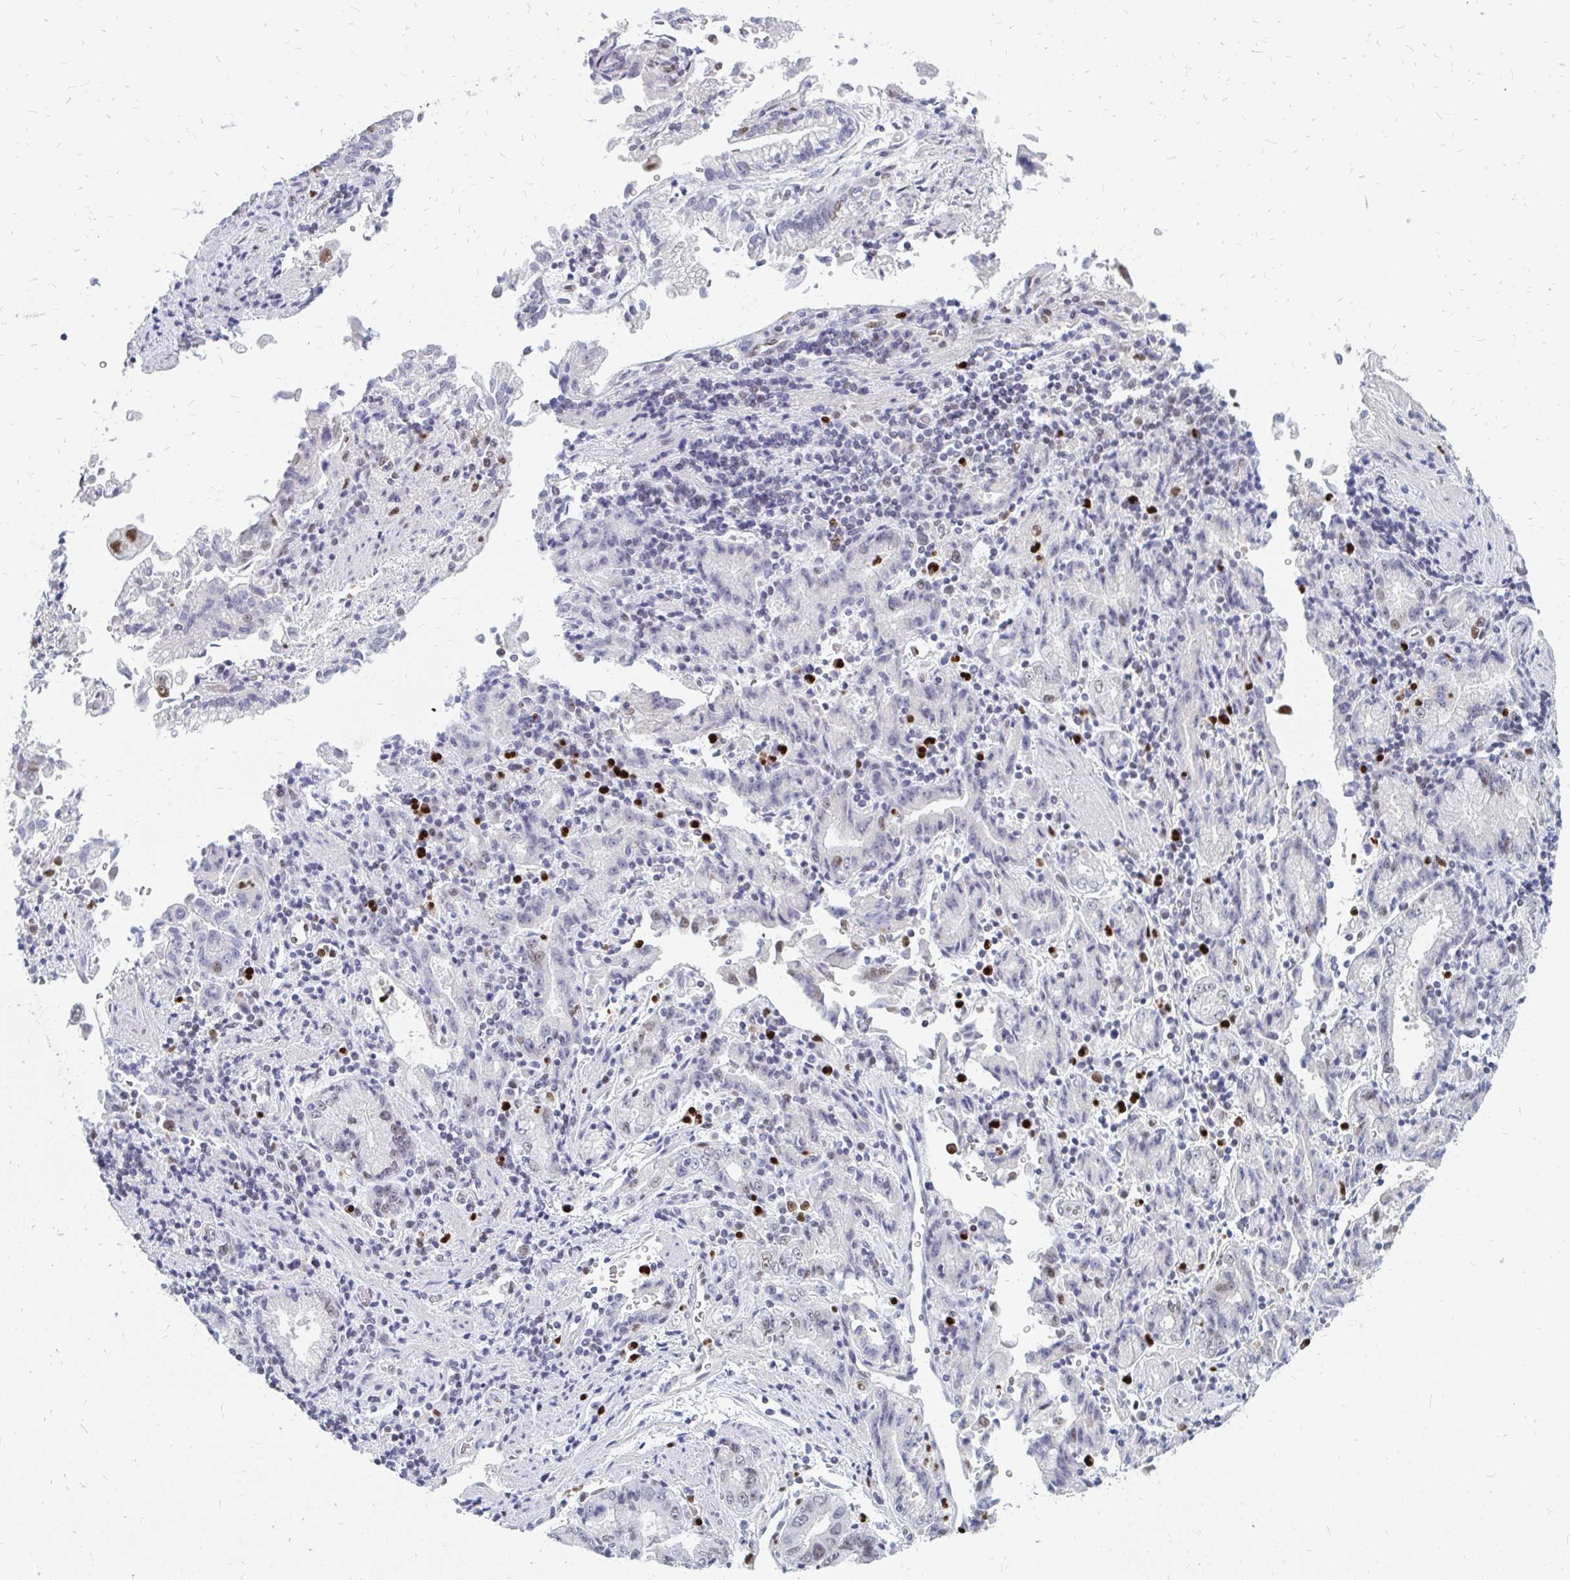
{"staining": {"intensity": "moderate", "quantity": "25%-75%", "location": "nuclear"}, "tissue": "stomach cancer", "cell_type": "Tumor cells", "image_type": "cancer", "snomed": [{"axis": "morphology", "description": "Adenocarcinoma, NOS"}, {"axis": "topography", "description": "Stomach"}], "caption": "Stomach cancer was stained to show a protein in brown. There is medium levels of moderate nuclear expression in approximately 25%-75% of tumor cells.", "gene": "PLK3", "patient": {"sex": "male", "age": 62}}